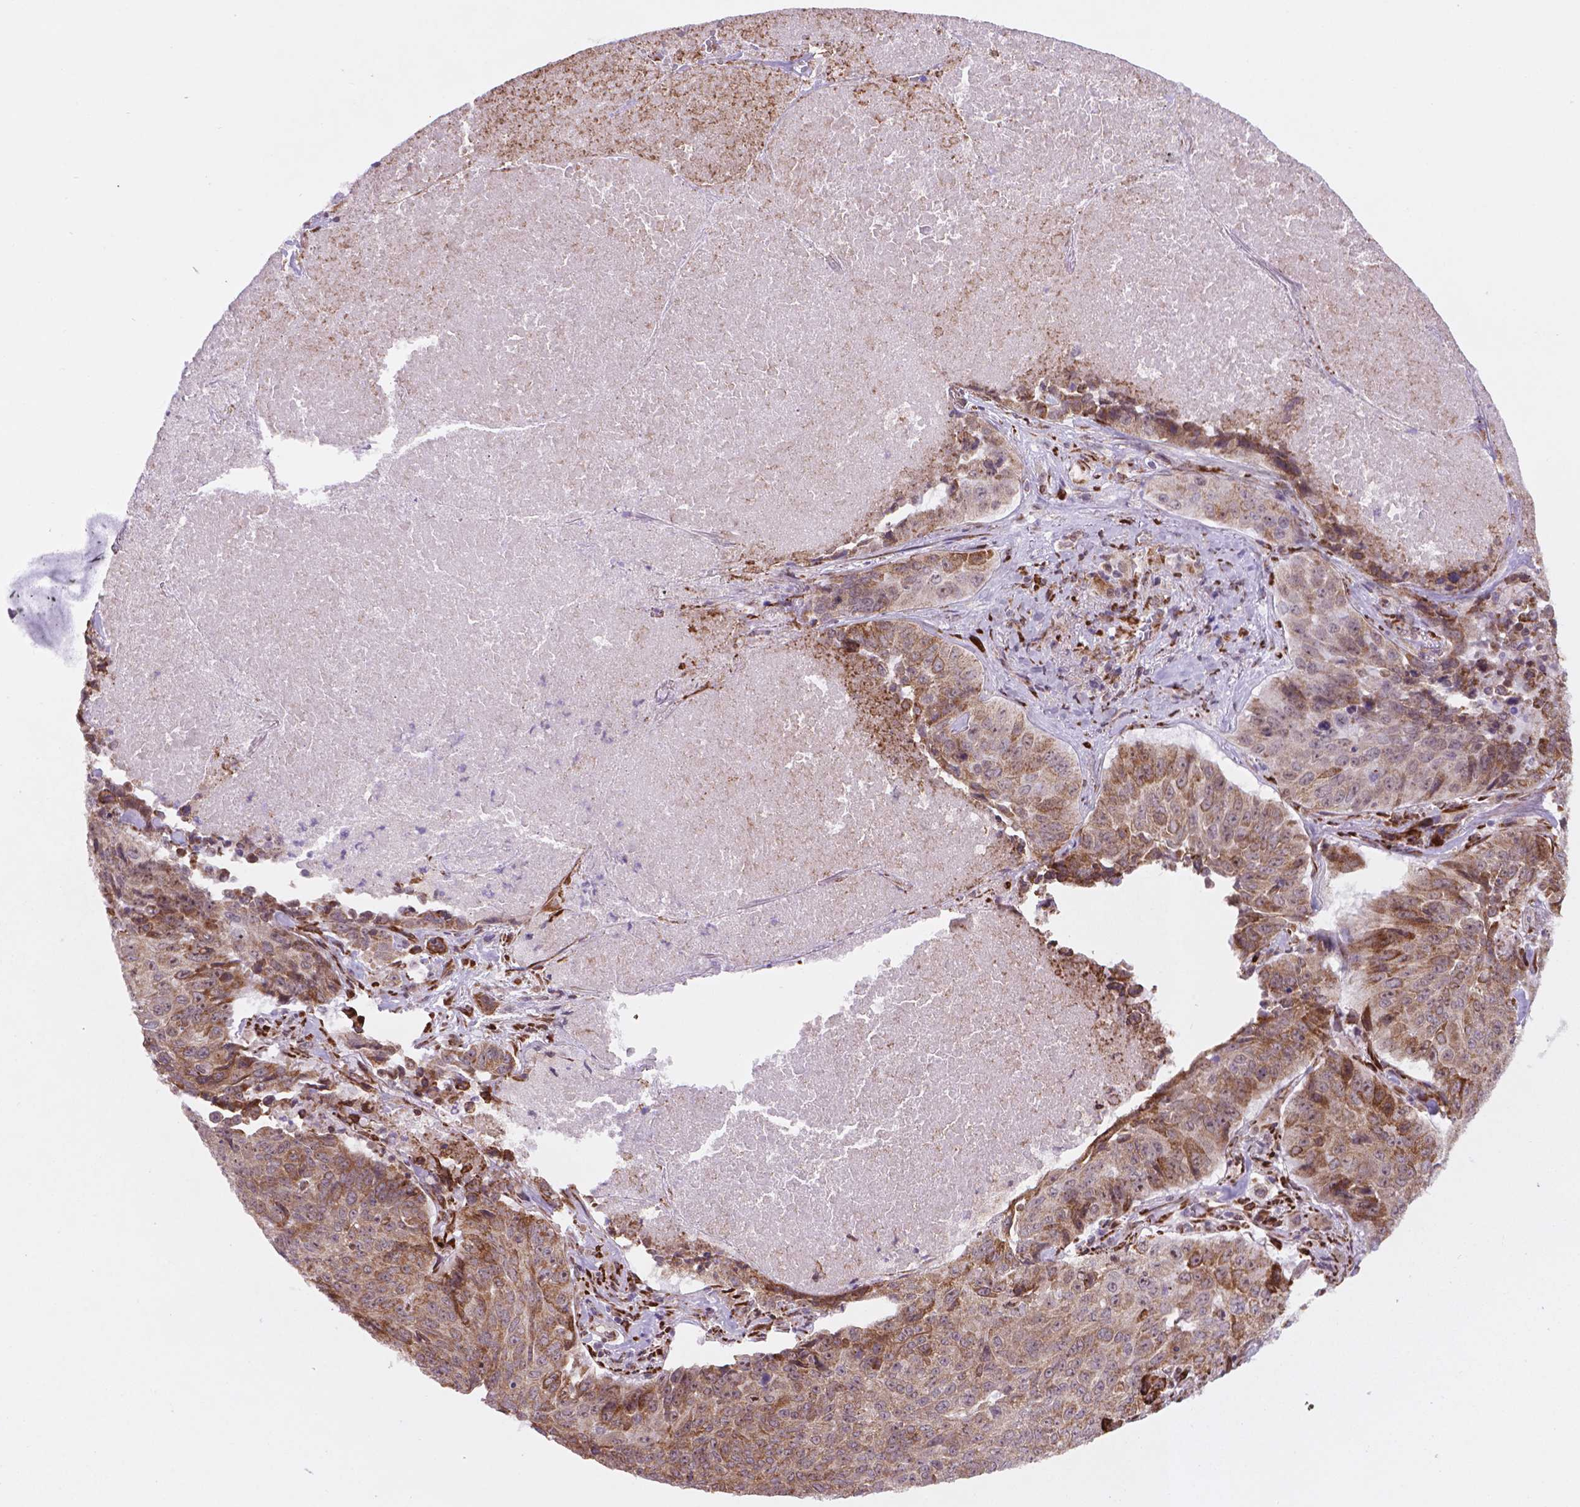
{"staining": {"intensity": "moderate", "quantity": ">75%", "location": "cytoplasmic/membranous,nuclear"}, "tissue": "lung cancer", "cell_type": "Tumor cells", "image_type": "cancer", "snomed": [{"axis": "morphology", "description": "Normal tissue, NOS"}, {"axis": "morphology", "description": "Squamous cell carcinoma, NOS"}, {"axis": "topography", "description": "Bronchus"}, {"axis": "topography", "description": "Lung"}], "caption": "Lung cancer was stained to show a protein in brown. There is medium levels of moderate cytoplasmic/membranous and nuclear staining in about >75% of tumor cells.", "gene": "FNIP1", "patient": {"sex": "male", "age": 64}}